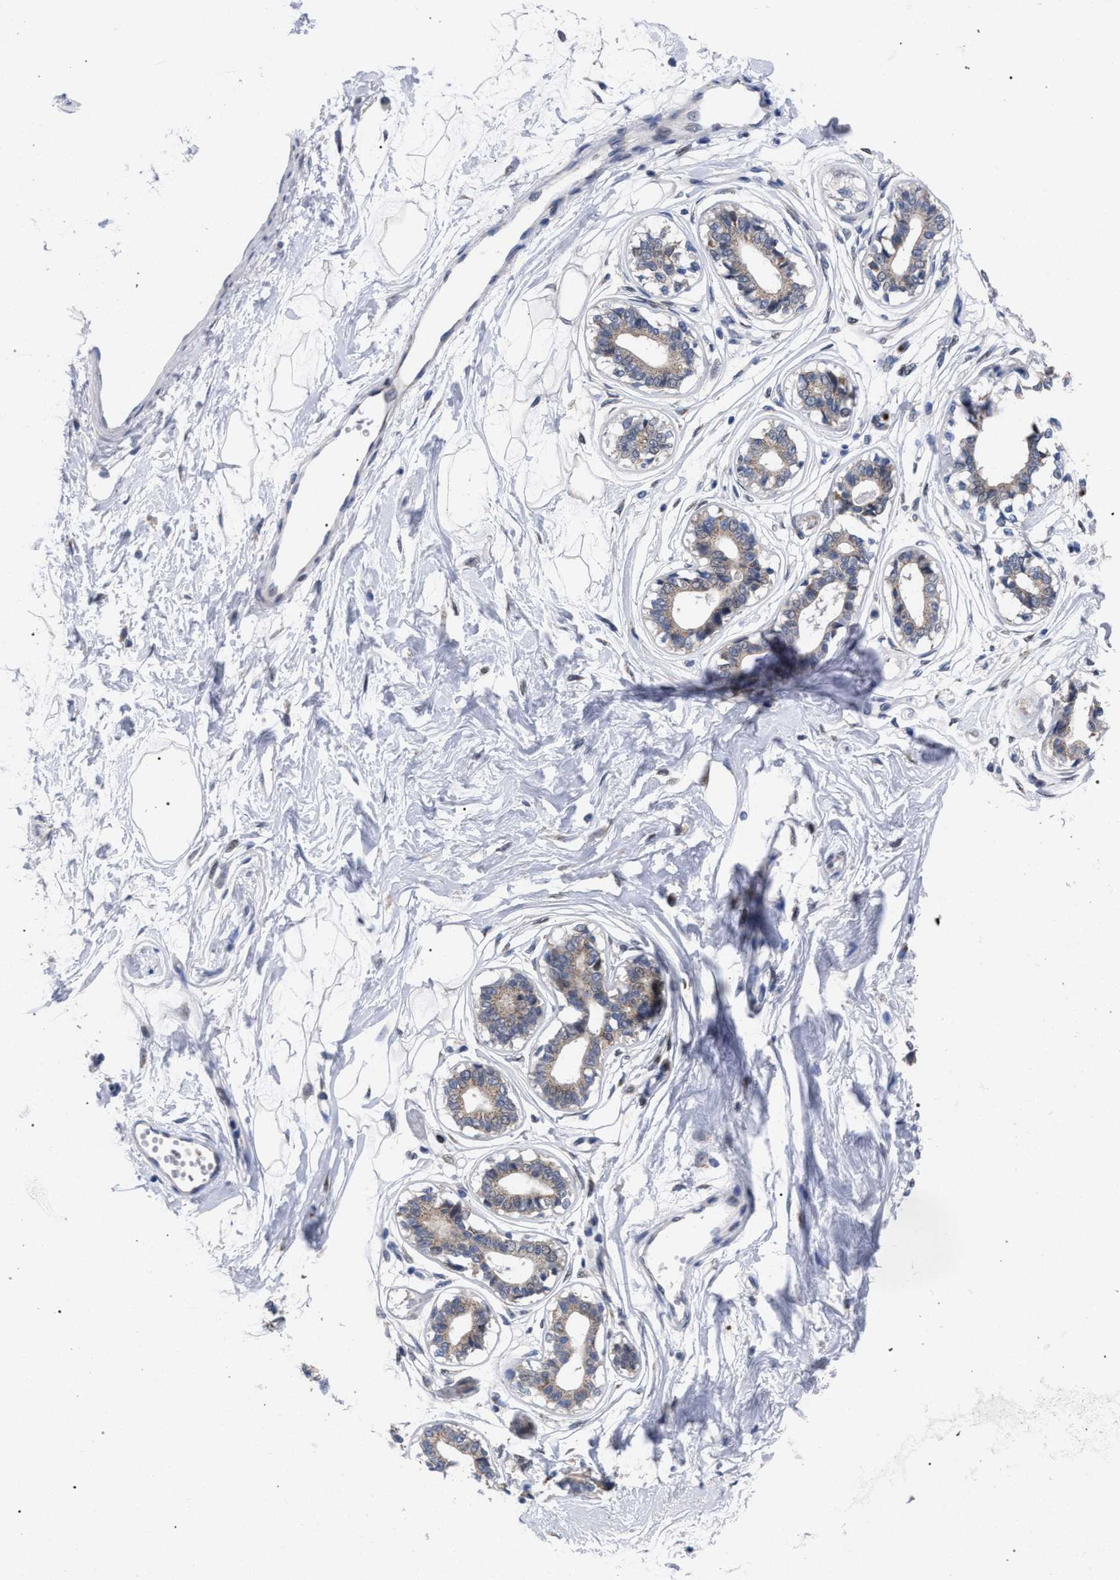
{"staining": {"intensity": "negative", "quantity": "none", "location": "none"}, "tissue": "breast", "cell_type": "Adipocytes", "image_type": "normal", "snomed": [{"axis": "morphology", "description": "Normal tissue, NOS"}, {"axis": "topography", "description": "Breast"}], "caption": "High power microscopy histopathology image of an immunohistochemistry photomicrograph of normal breast, revealing no significant expression in adipocytes.", "gene": "GOLGA2", "patient": {"sex": "female", "age": 45}}